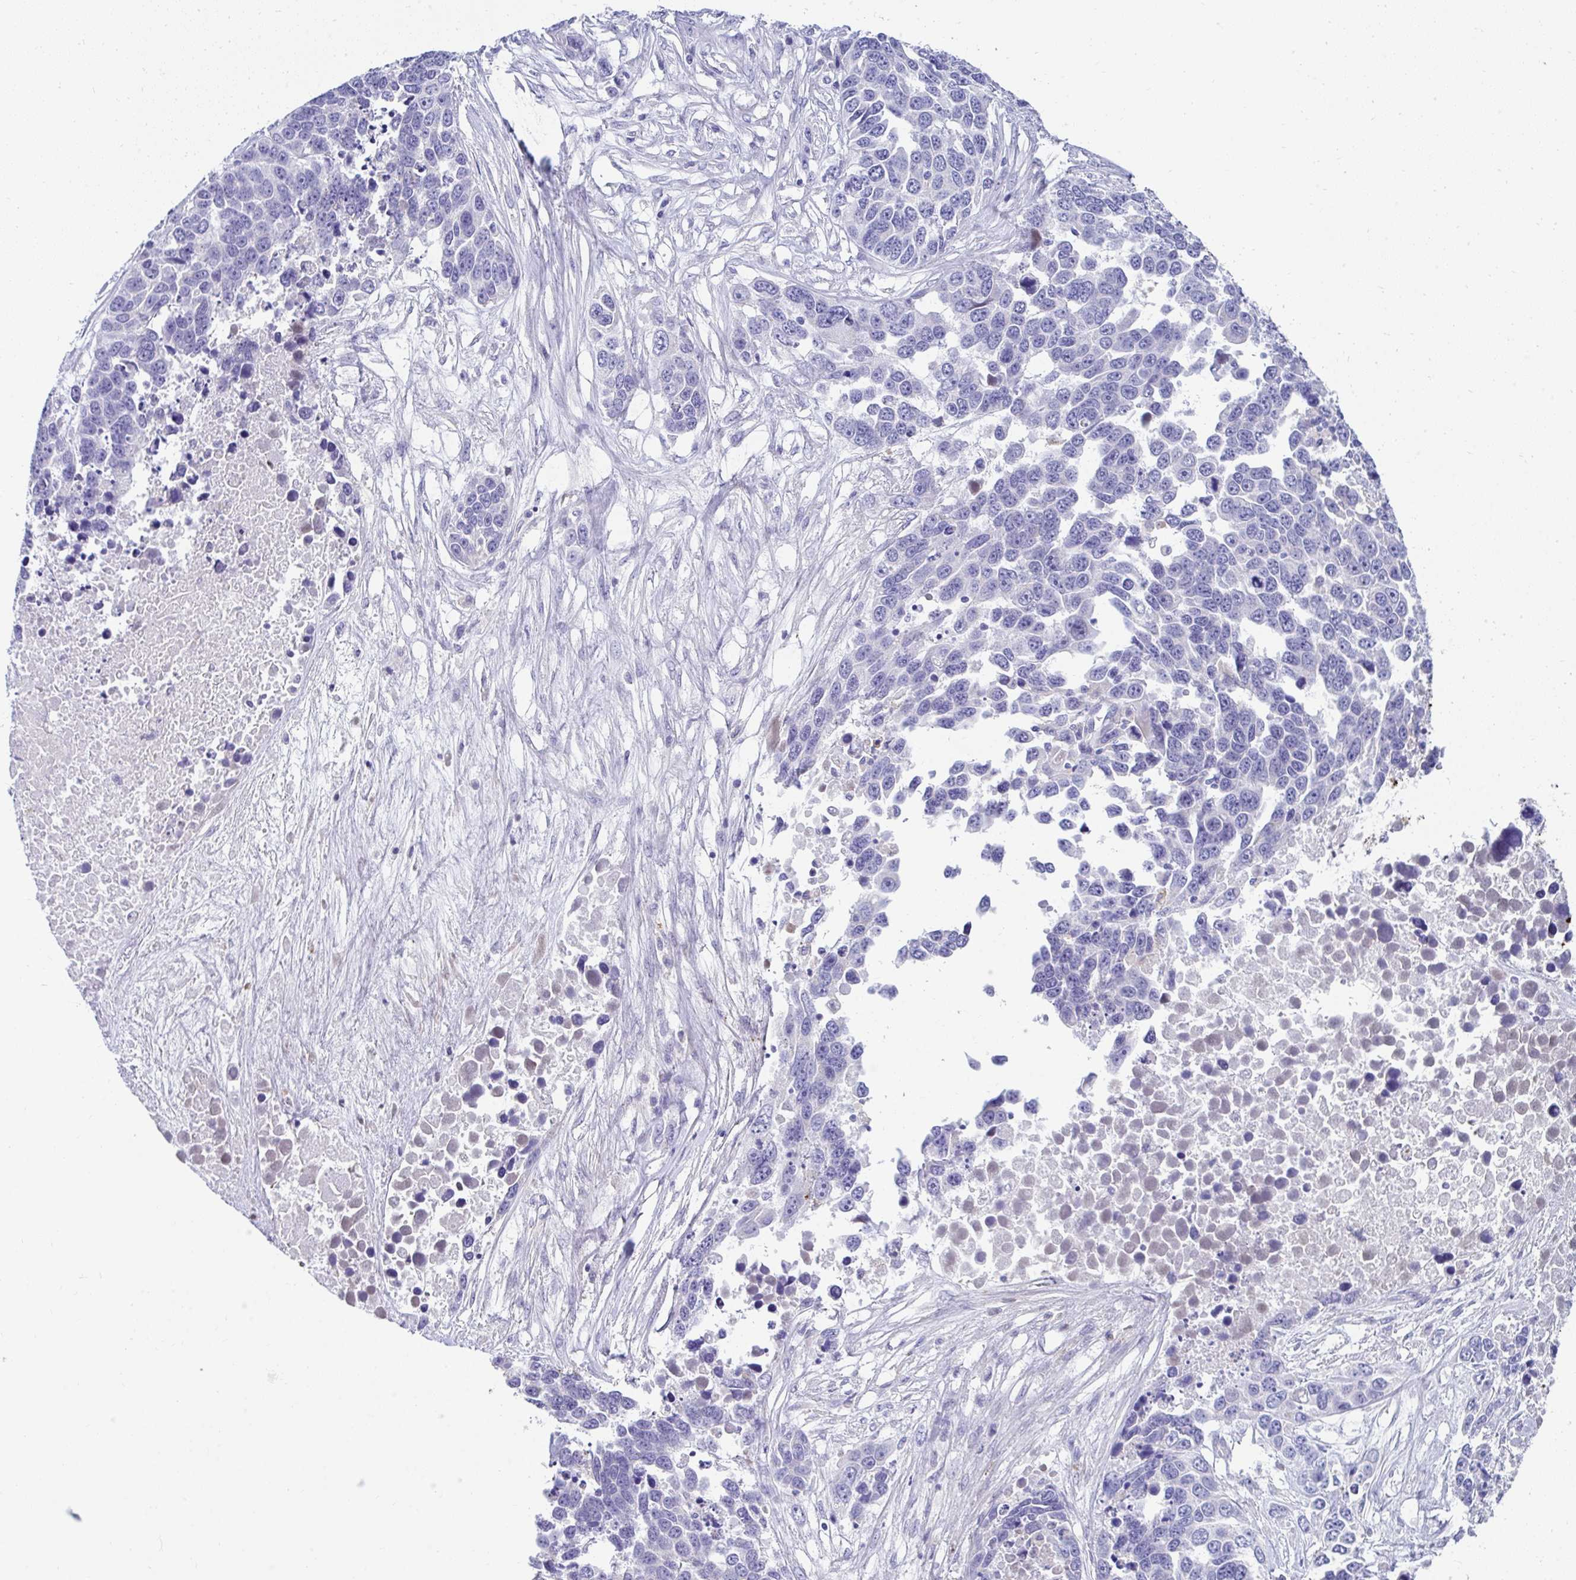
{"staining": {"intensity": "negative", "quantity": "none", "location": "none"}, "tissue": "ovarian cancer", "cell_type": "Tumor cells", "image_type": "cancer", "snomed": [{"axis": "morphology", "description": "Cystadenocarcinoma, serous, NOS"}, {"axis": "topography", "description": "Ovary"}], "caption": "Human ovarian cancer (serous cystadenocarcinoma) stained for a protein using immunohistochemistry reveals no staining in tumor cells.", "gene": "ZNF33A", "patient": {"sex": "female", "age": 76}}